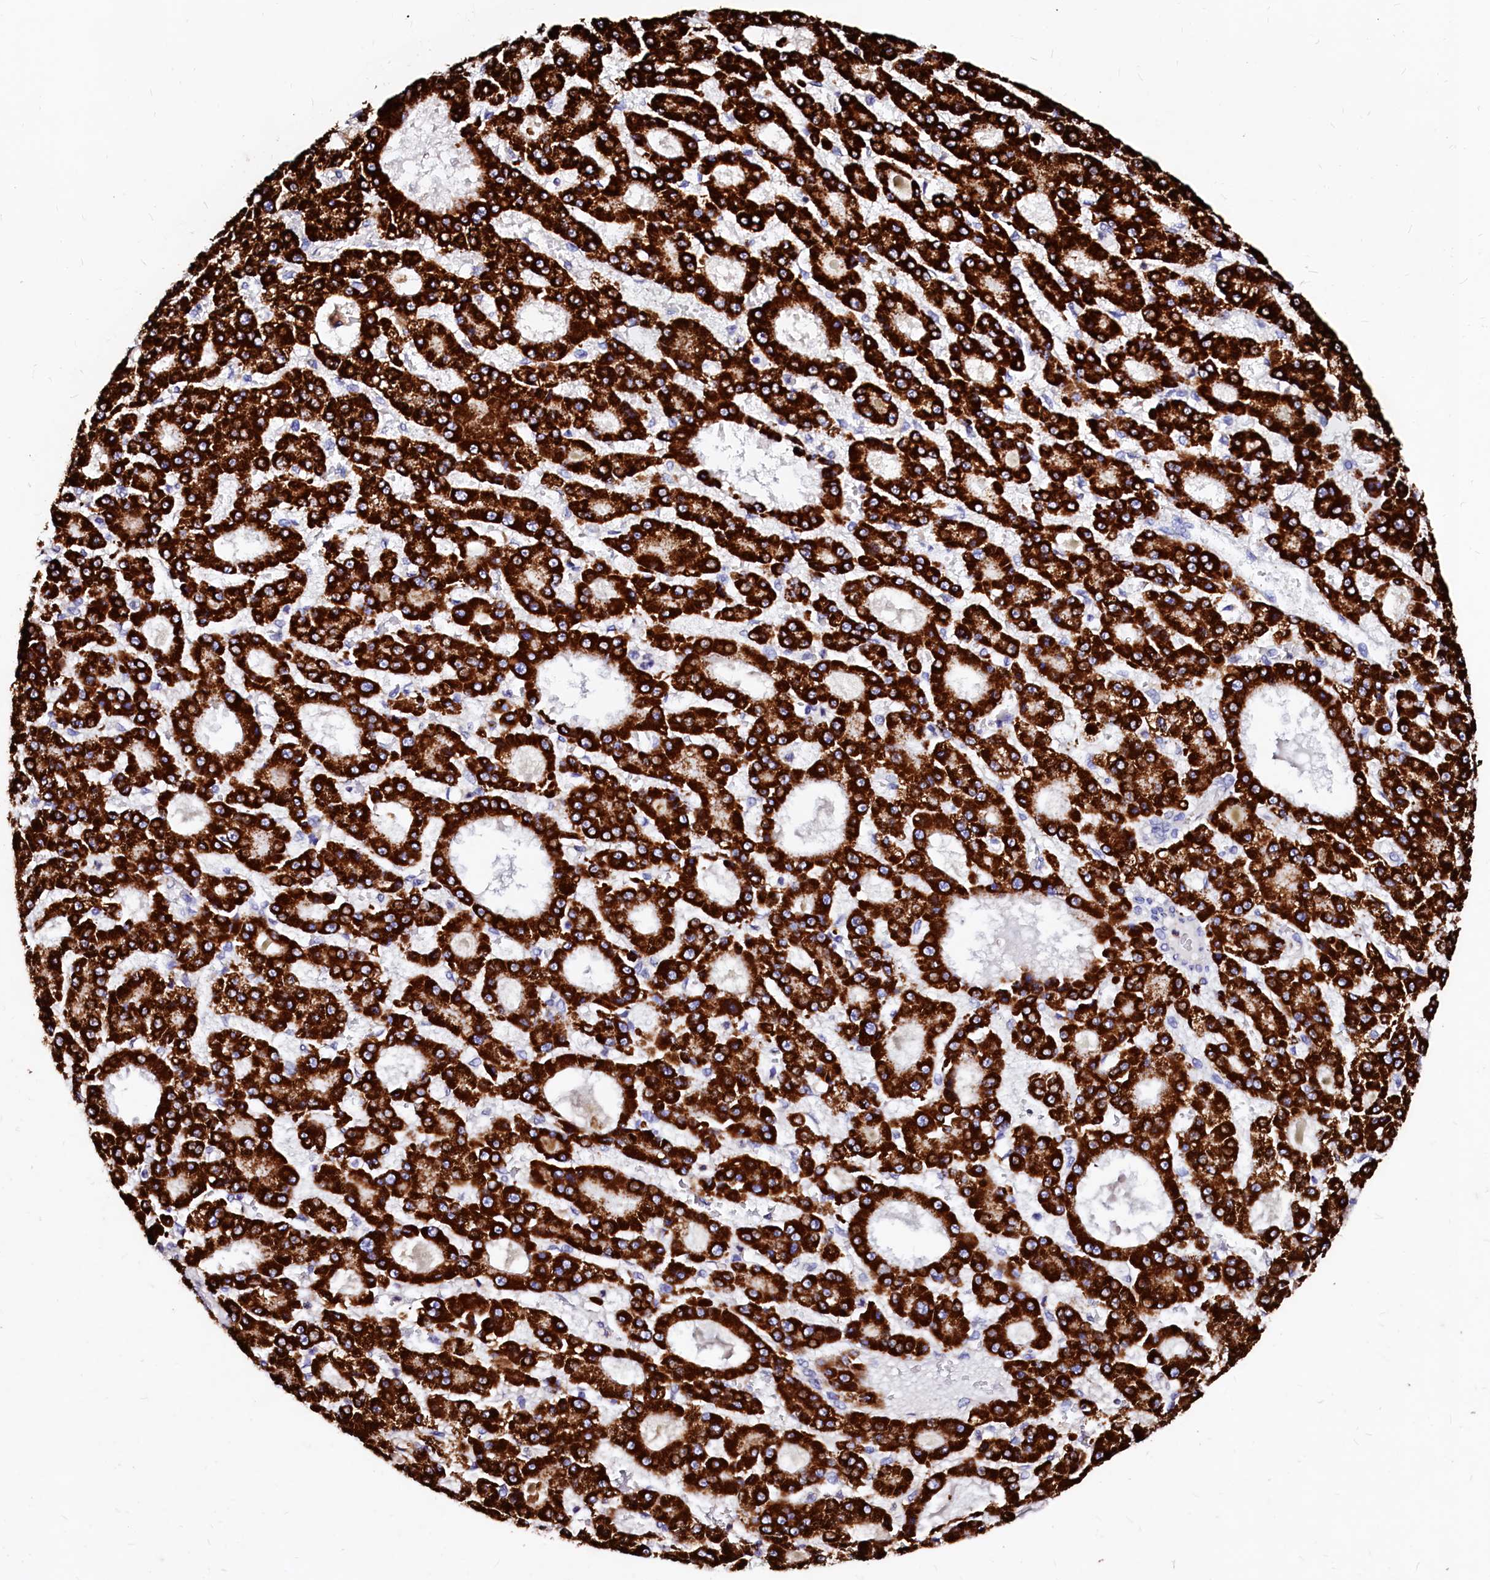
{"staining": {"intensity": "strong", "quantity": ">75%", "location": "cytoplasmic/membranous"}, "tissue": "liver cancer", "cell_type": "Tumor cells", "image_type": "cancer", "snomed": [{"axis": "morphology", "description": "Carcinoma, Hepatocellular, NOS"}, {"axis": "topography", "description": "Liver"}], "caption": "Strong cytoplasmic/membranous protein expression is seen in approximately >75% of tumor cells in liver cancer (hepatocellular carcinoma).", "gene": "MAOB", "patient": {"sex": "male", "age": 70}}